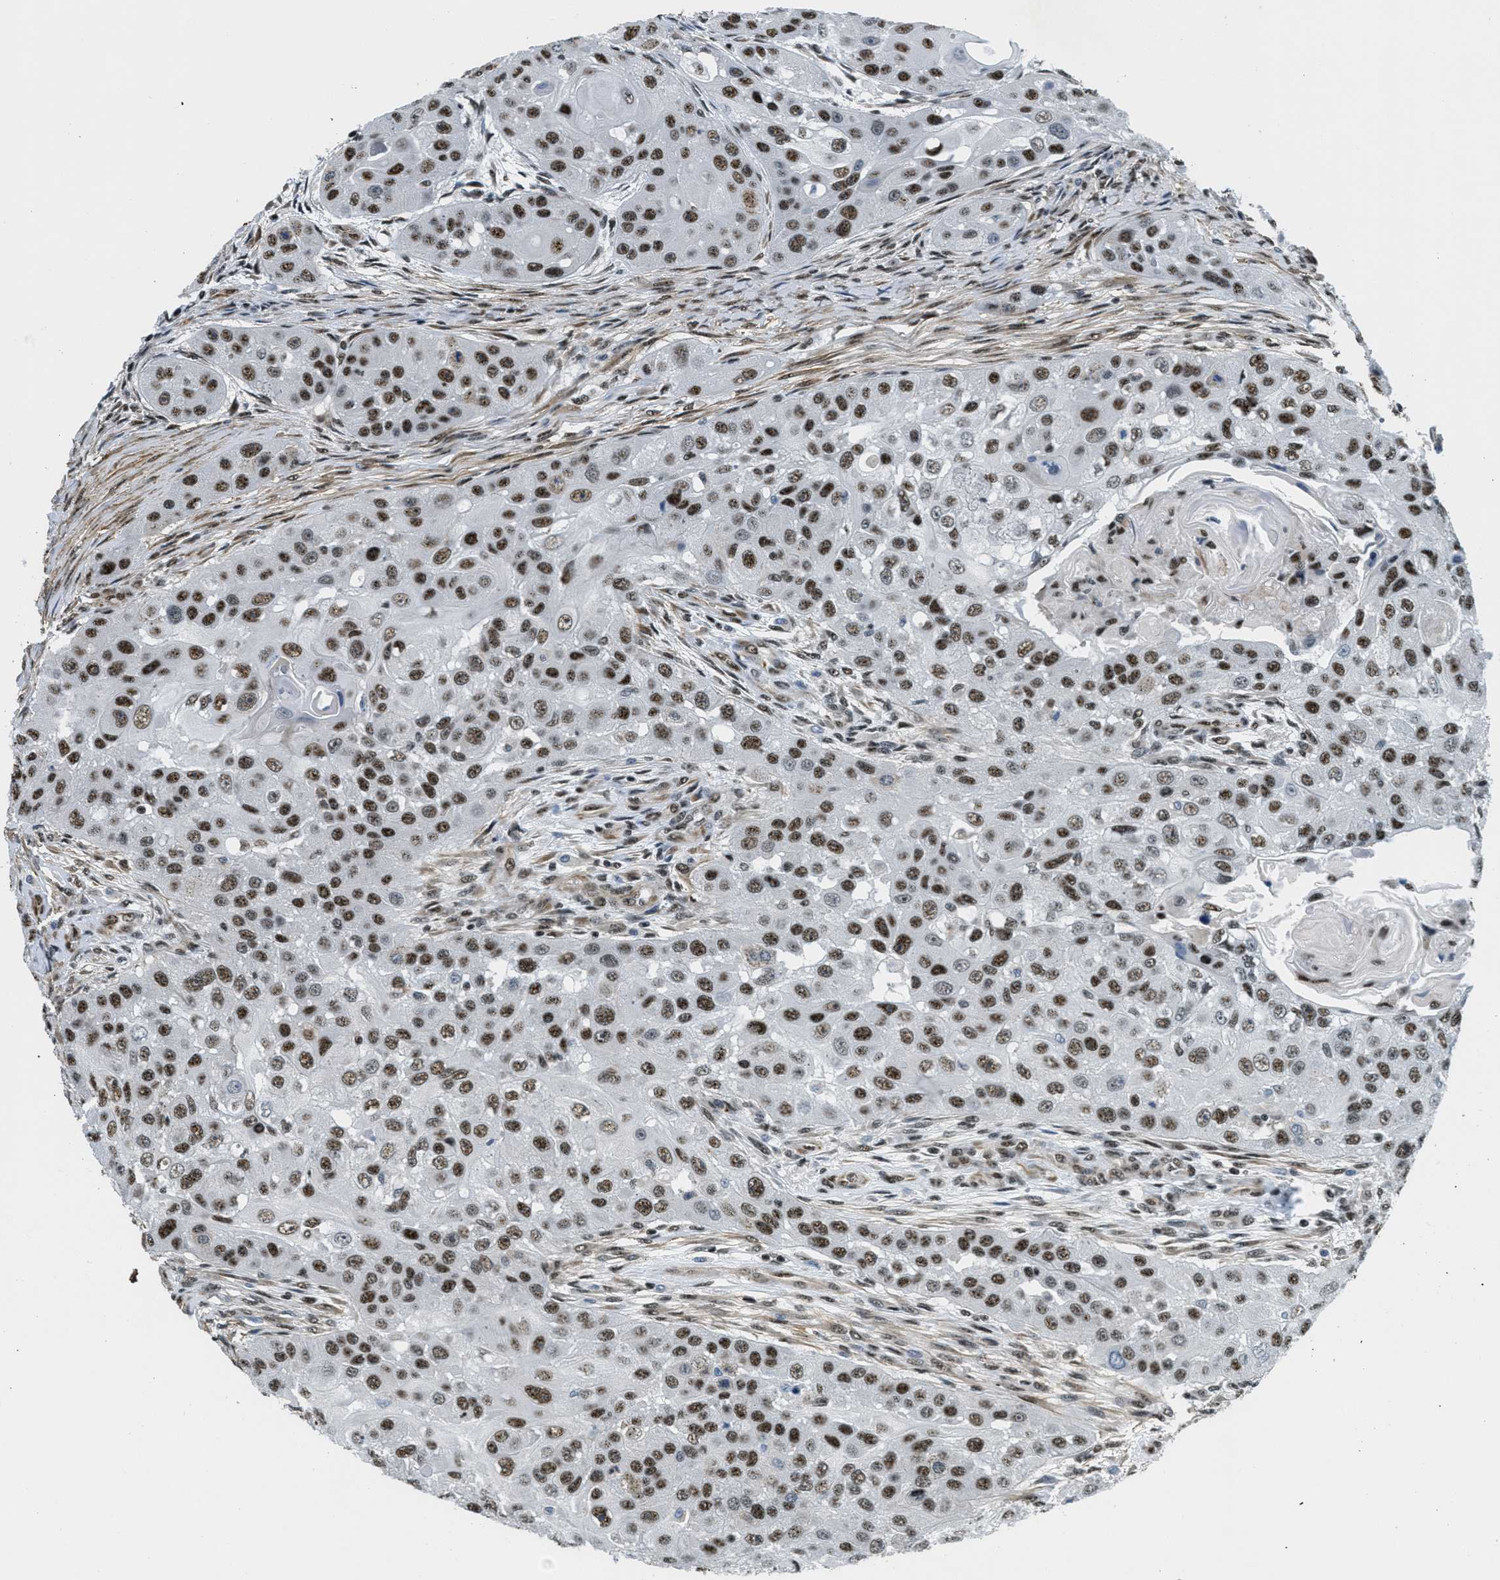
{"staining": {"intensity": "strong", "quantity": ">75%", "location": "nuclear"}, "tissue": "head and neck cancer", "cell_type": "Tumor cells", "image_type": "cancer", "snomed": [{"axis": "morphology", "description": "Normal tissue, NOS"}, {"axis": "morphology", "description": "Squamous cell carcinoma, NOS"}, {"axis": "topography", "description": "Skeletal muscle"}, {"axis": "topography", "description": "Head-Neck"}], "caption": "This image reveals IHC staining of head and neck cancer, with high strong nuclear staining in approximately >75% of tumor cells.", "gene": "CFAP36", "patient": {"sex": "male", "age": 51}}